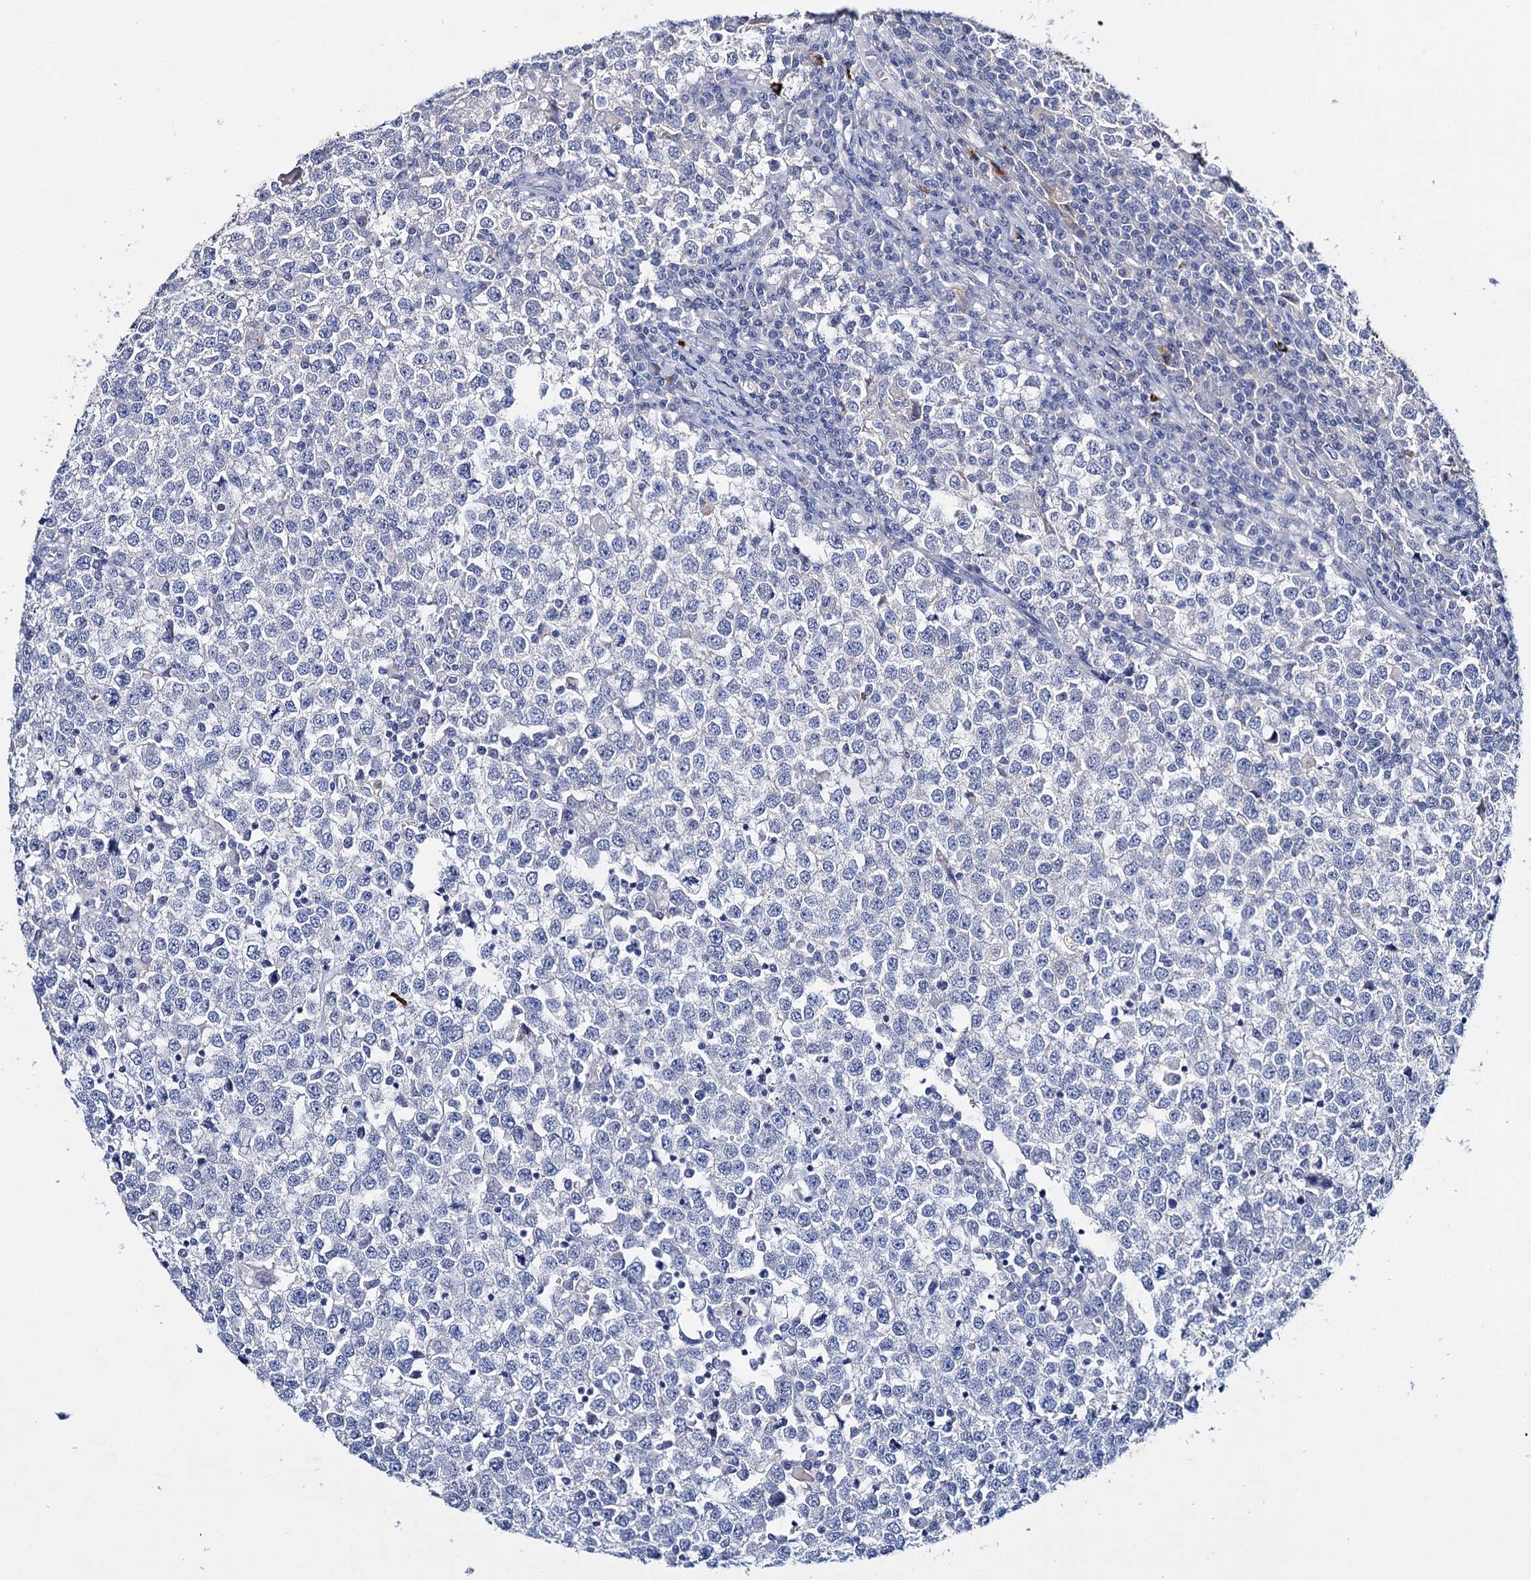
{"staining": {"intensity": "negative", "quantity": "none", "location": "none"}, "tissue": "testis cancer", "cell_type": "Tumor cells", "image_type": "cancer", "snomed": [{"axis": "morphology", "description": "Seminoma, NOS"}, {"axis": "topography", "description": "Testis"}], "caption": "The histopathology image demonstrates no staining of tumor cells in testis seminoma. (DAB IHC visualized using brightfield microscopy, high magnification).", "gene": "LYZL4", "patient": {"sex": "male", "age": 65}}